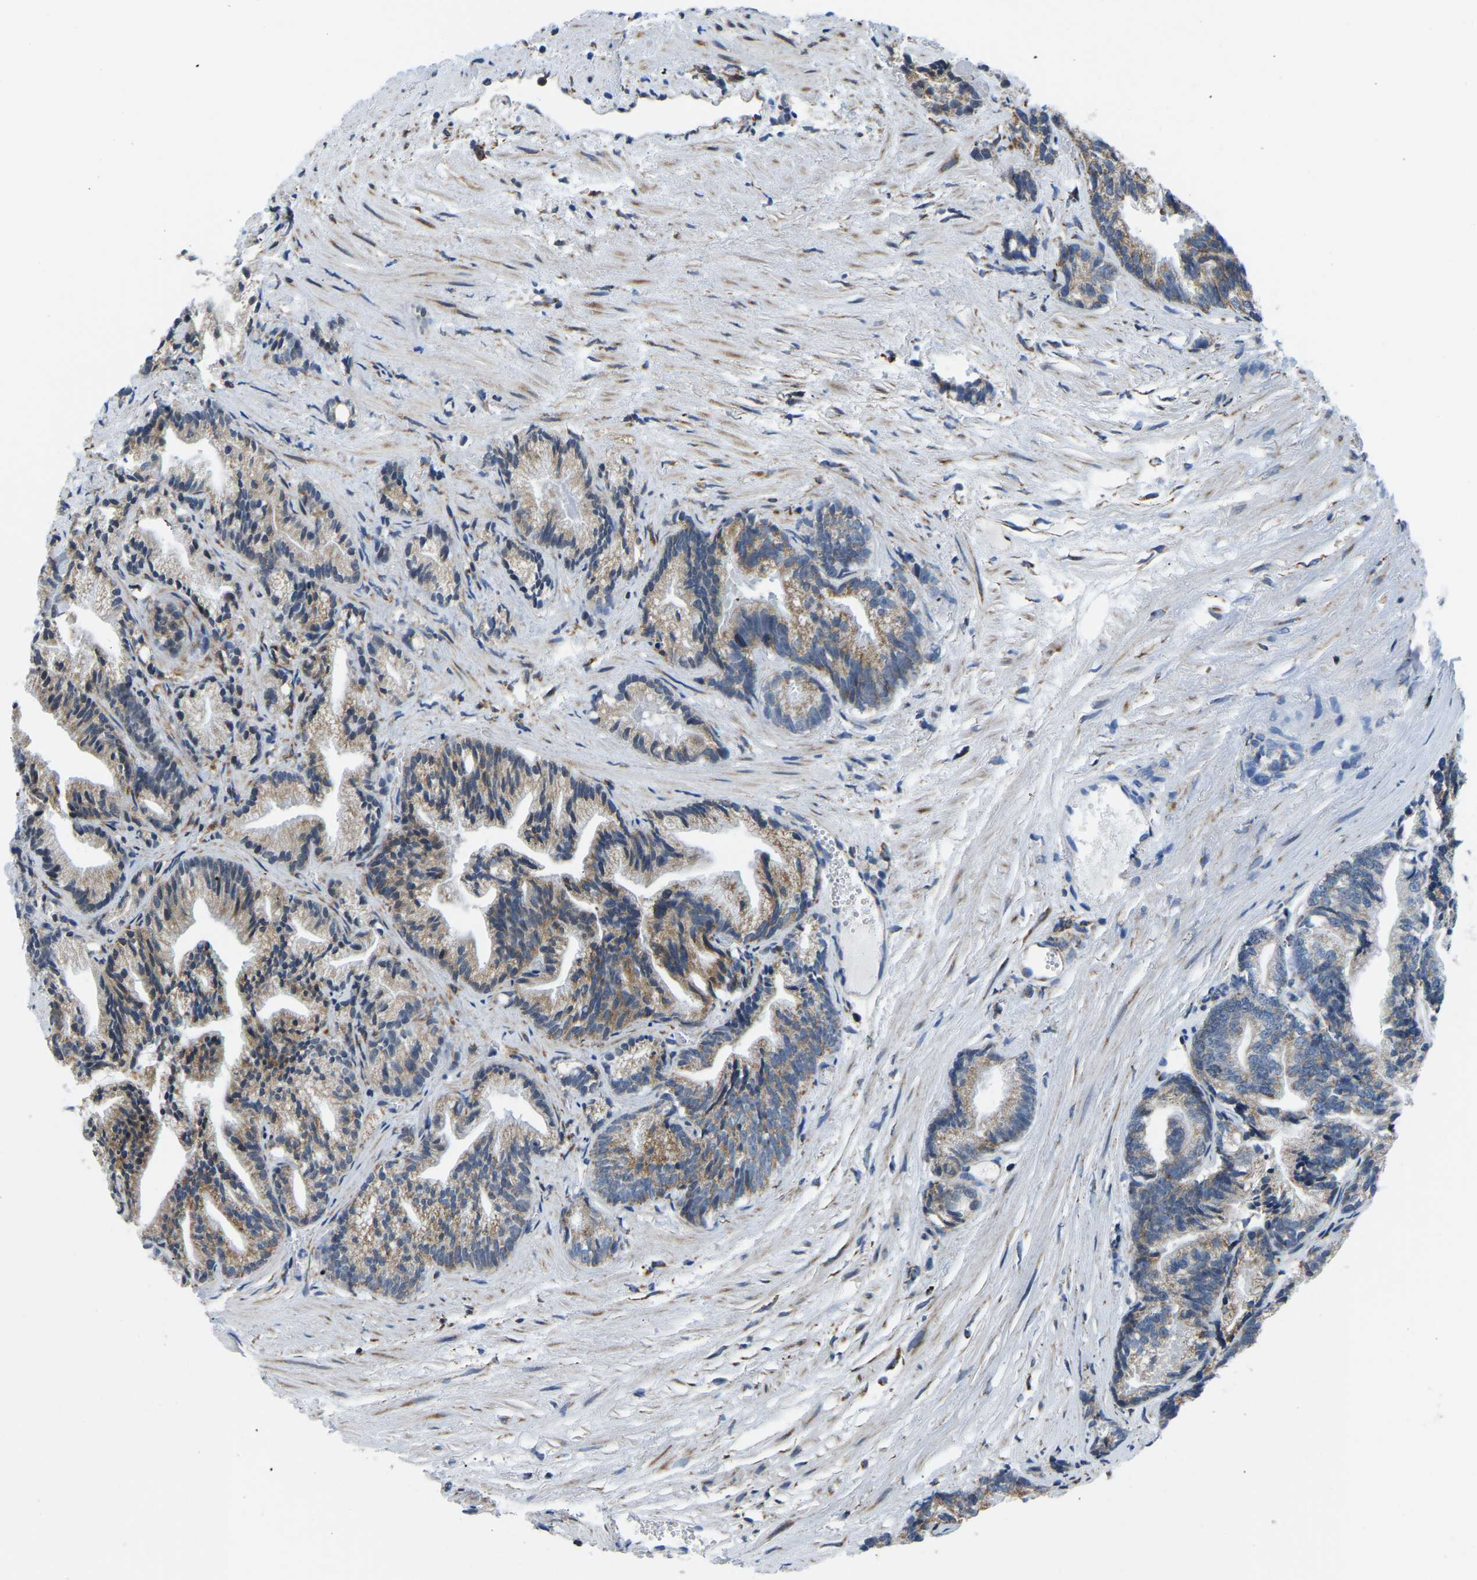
{"staining": {"intensity": "moderate", "quantity": ">75%", "location": "cytoplasmic/membranous"}, "tissue": "prostate cancer", "cell_type": "Tumor cells", "image_type": "cancer", "snomed": [{"axis": "morphology", "description": "Adenocarcinoma, Low grade"}, {"axis": "topography", "description": "Prostate"}], "caption": "Immunohistochemistry of prostate cancer (low-grade adenocarcinoma) exhibits medium levels of moderate cytoplasmic/membranous staining in approximately >75% of tumor cells.", "gene": "BNIP3L", "patient": {"sex": "male", "age": 89}}